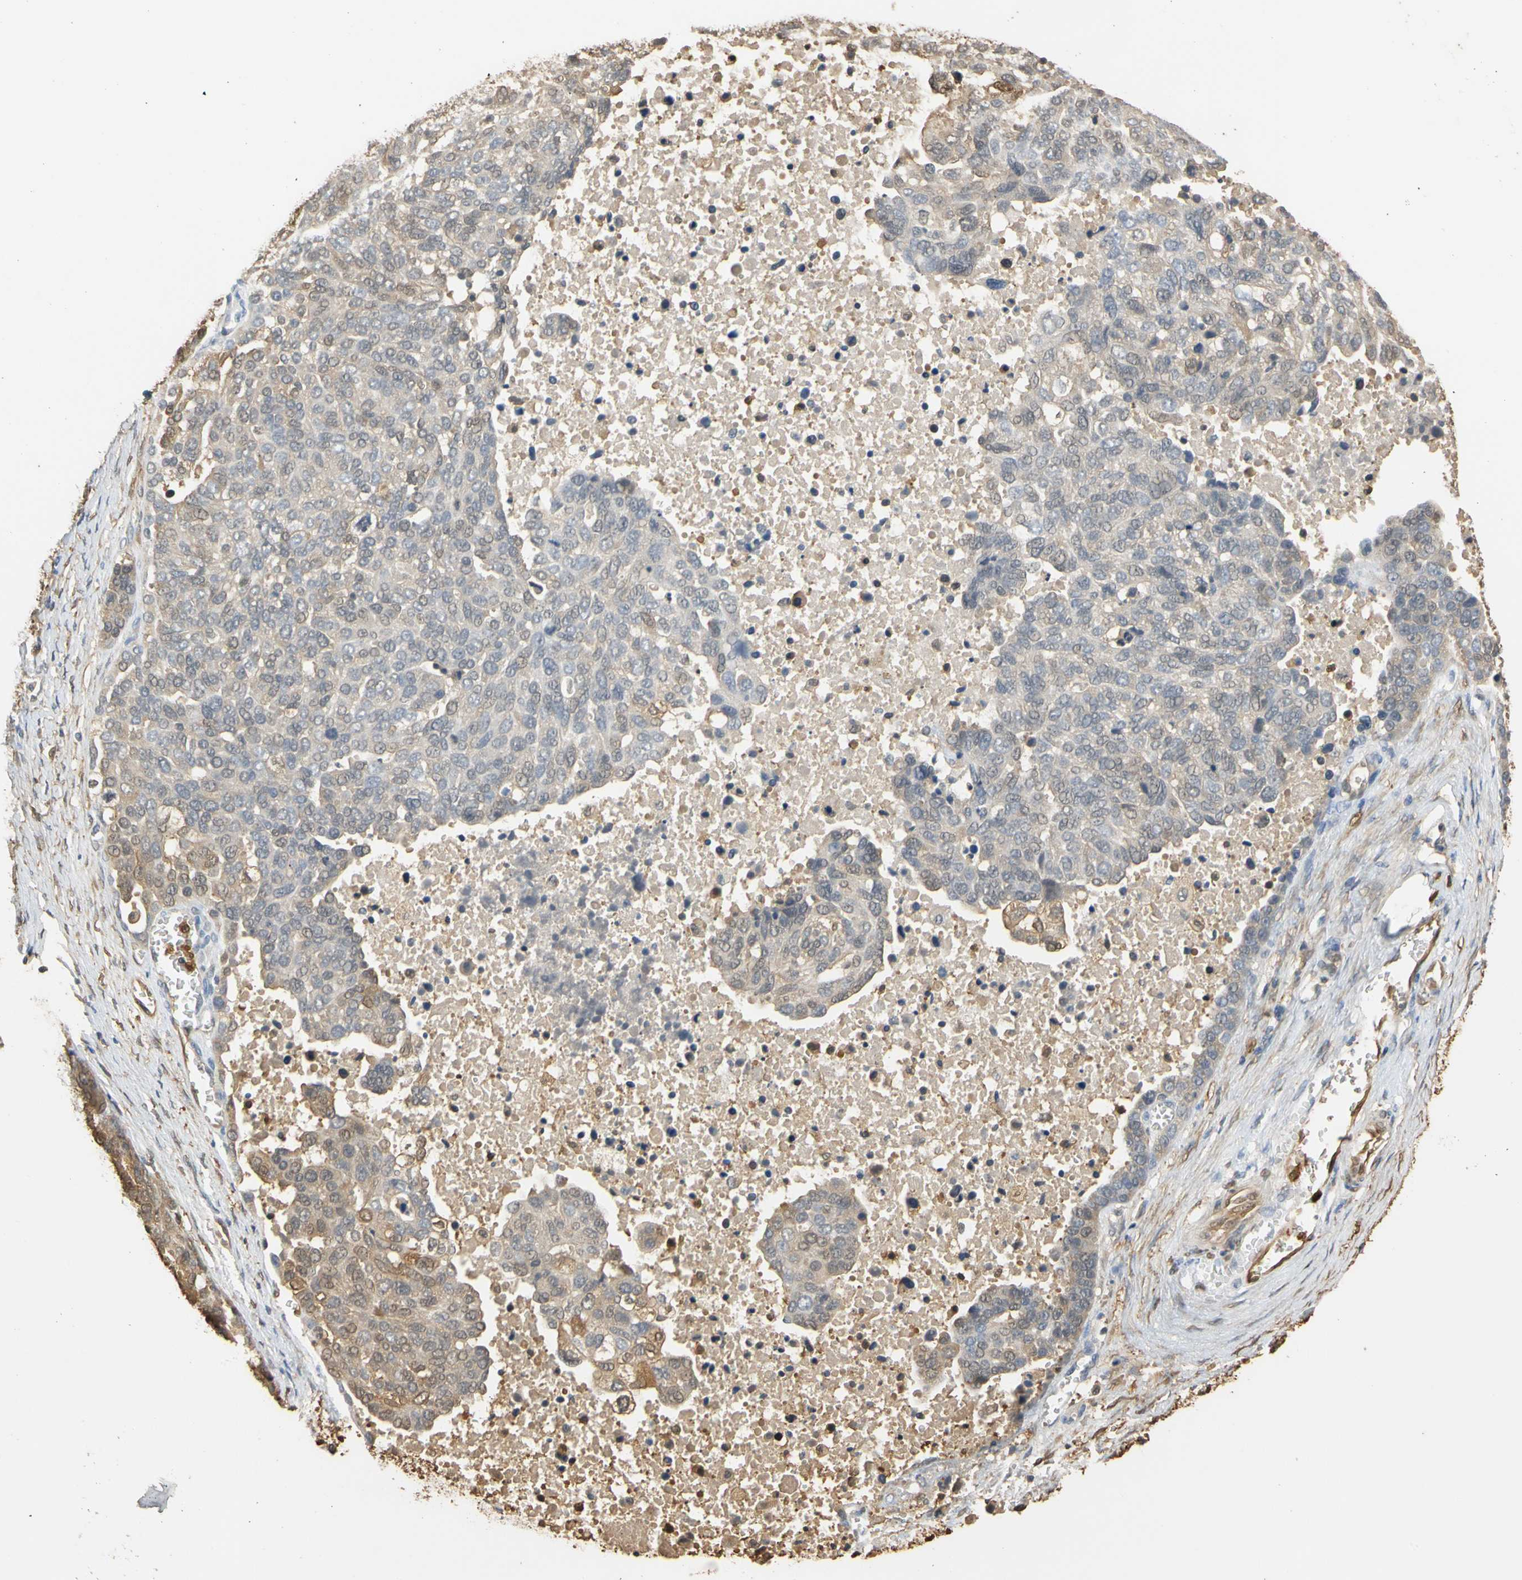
{"staining": {"intensity": "weak", "quantity": ">75%", "location": "cytoplasmic/membranous,nuclear"}, "tissue": "ovarian cancer", "cell_type": "Tumor cells", "image_type": "cancer", "snomed": [{"axis": "morphology", "description": "Cystadenocarcinoma, serous, NOS"}, {"axis": "topography", "description": "Ovary"}], "caption": "DAB (3,3'-diaminobenzidine) immunohistochemical staining of human ovarian cancer reveals weak cytoplasmic/membranous and nuclear protein expression in approximately >75% of tumor cells.", "gene": "S100A6", "patient": {"sex": "female", "age": 44}}